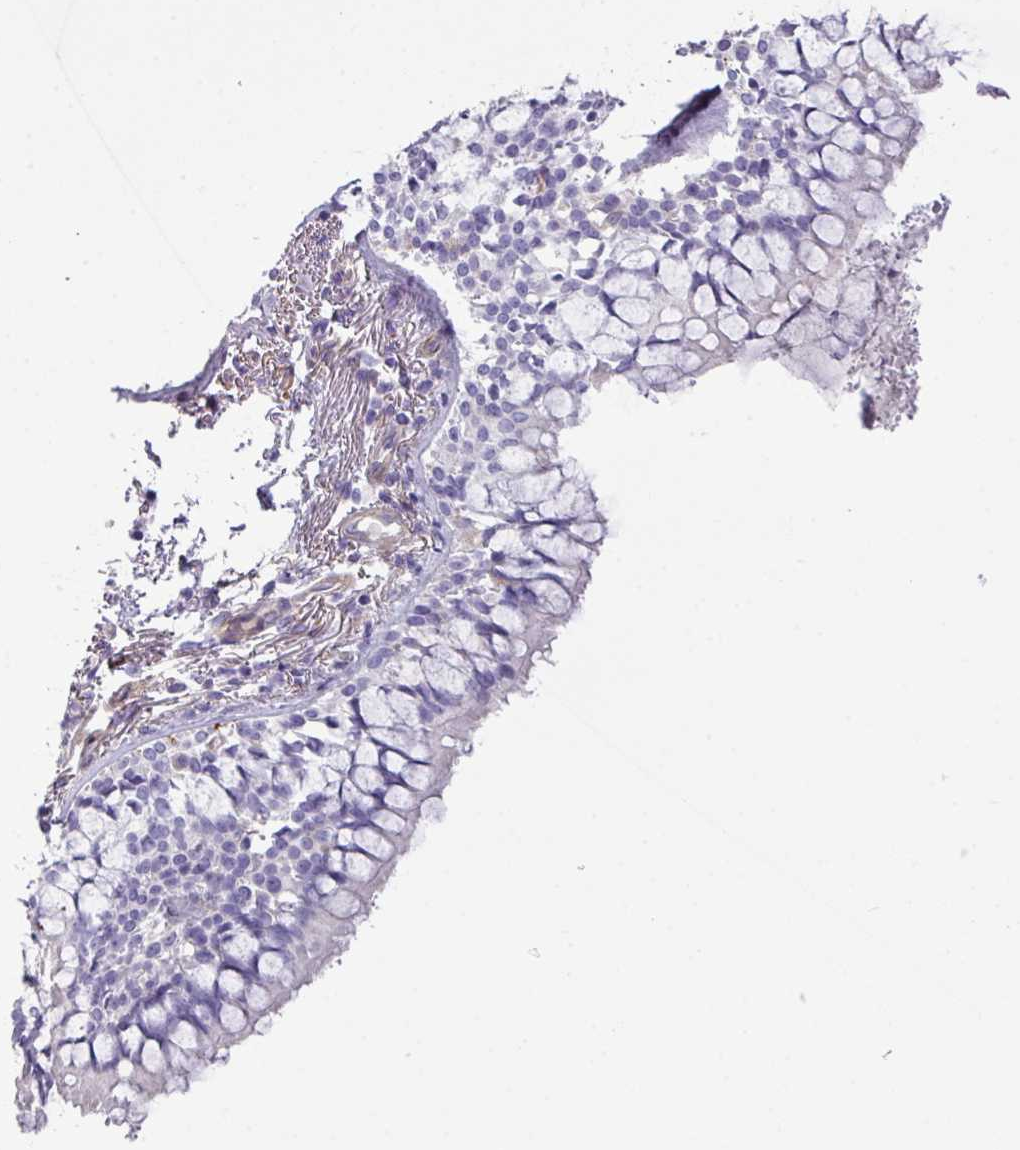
{"staining": {"intensity": "negative", "quantity": "none", "location": "none"}, "tissue": "bronchus", "cell_type": "Respiratory epithelial cells", "image_type": "normal", "snomed": [{"axis": "morphology", "description": "Normal tissue, NOS"}, {"axis": "topography", "description": "Bronchus"}], "caption": "There is no significant expression in respiratory epithelial cells of bronchus.", "gene": "KIRREL3", "patient": {"sex": "male", "age": 70}}